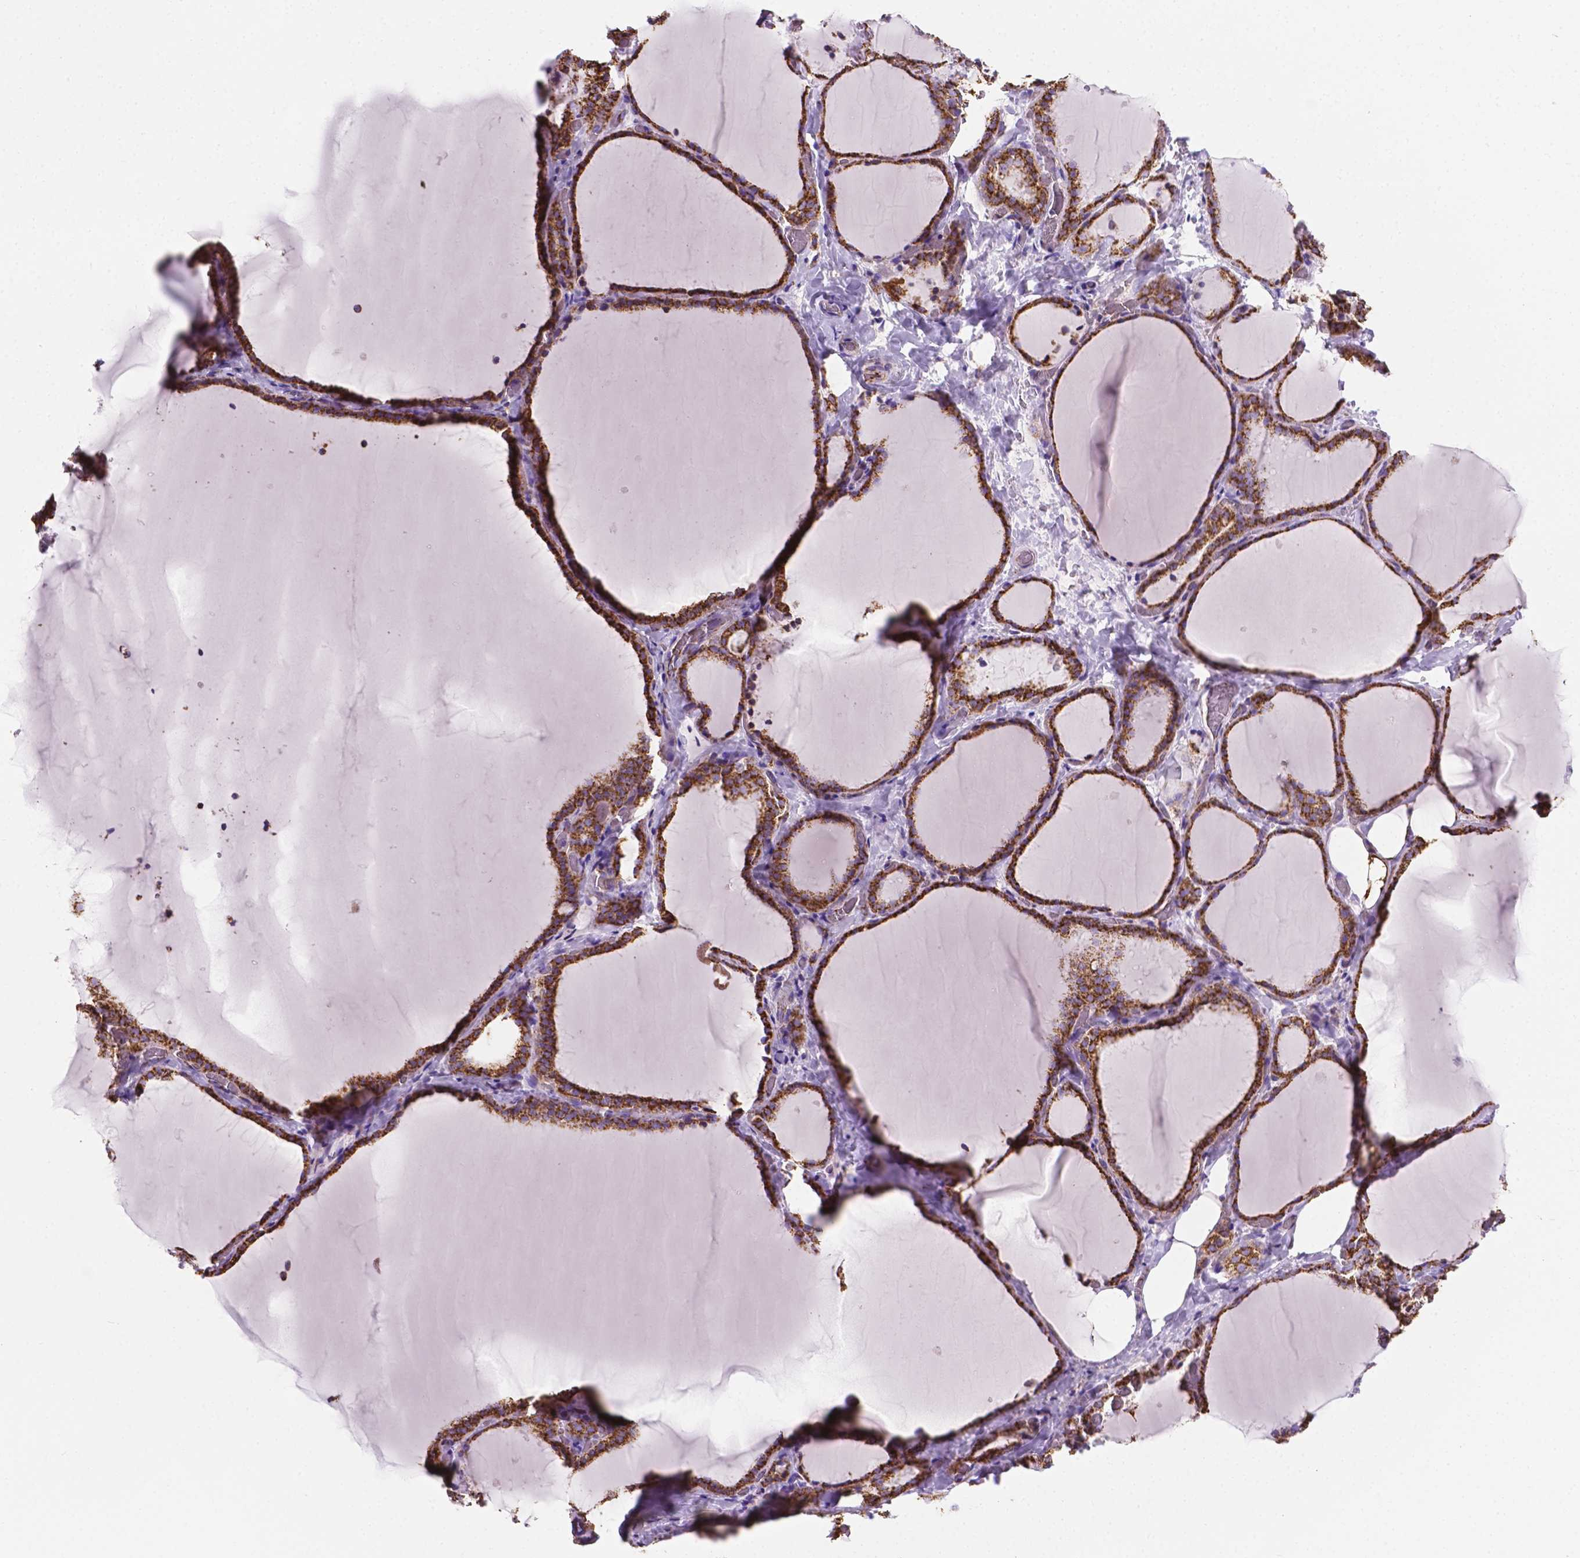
{"staining": {"intensity": "strong", "quantity": ">75%", "location": "cytoplasmic/membranous"}, "tissue": "thyroid gland", "cell_type": "Glandular cells", "image_type": "normal", "snomed": [{"axis": "morphology", "description": "Normal tissue, NOS"}, {"axis": "topography", "description": "Thyroid gland"}], "caption": "Benign thyroid gland demonstrates strong cytoplasmic/membranous expression in approximately >75% of glandular cells.", "gene": "RMDN3", "patient": {"sex": "female", "age": 22}}